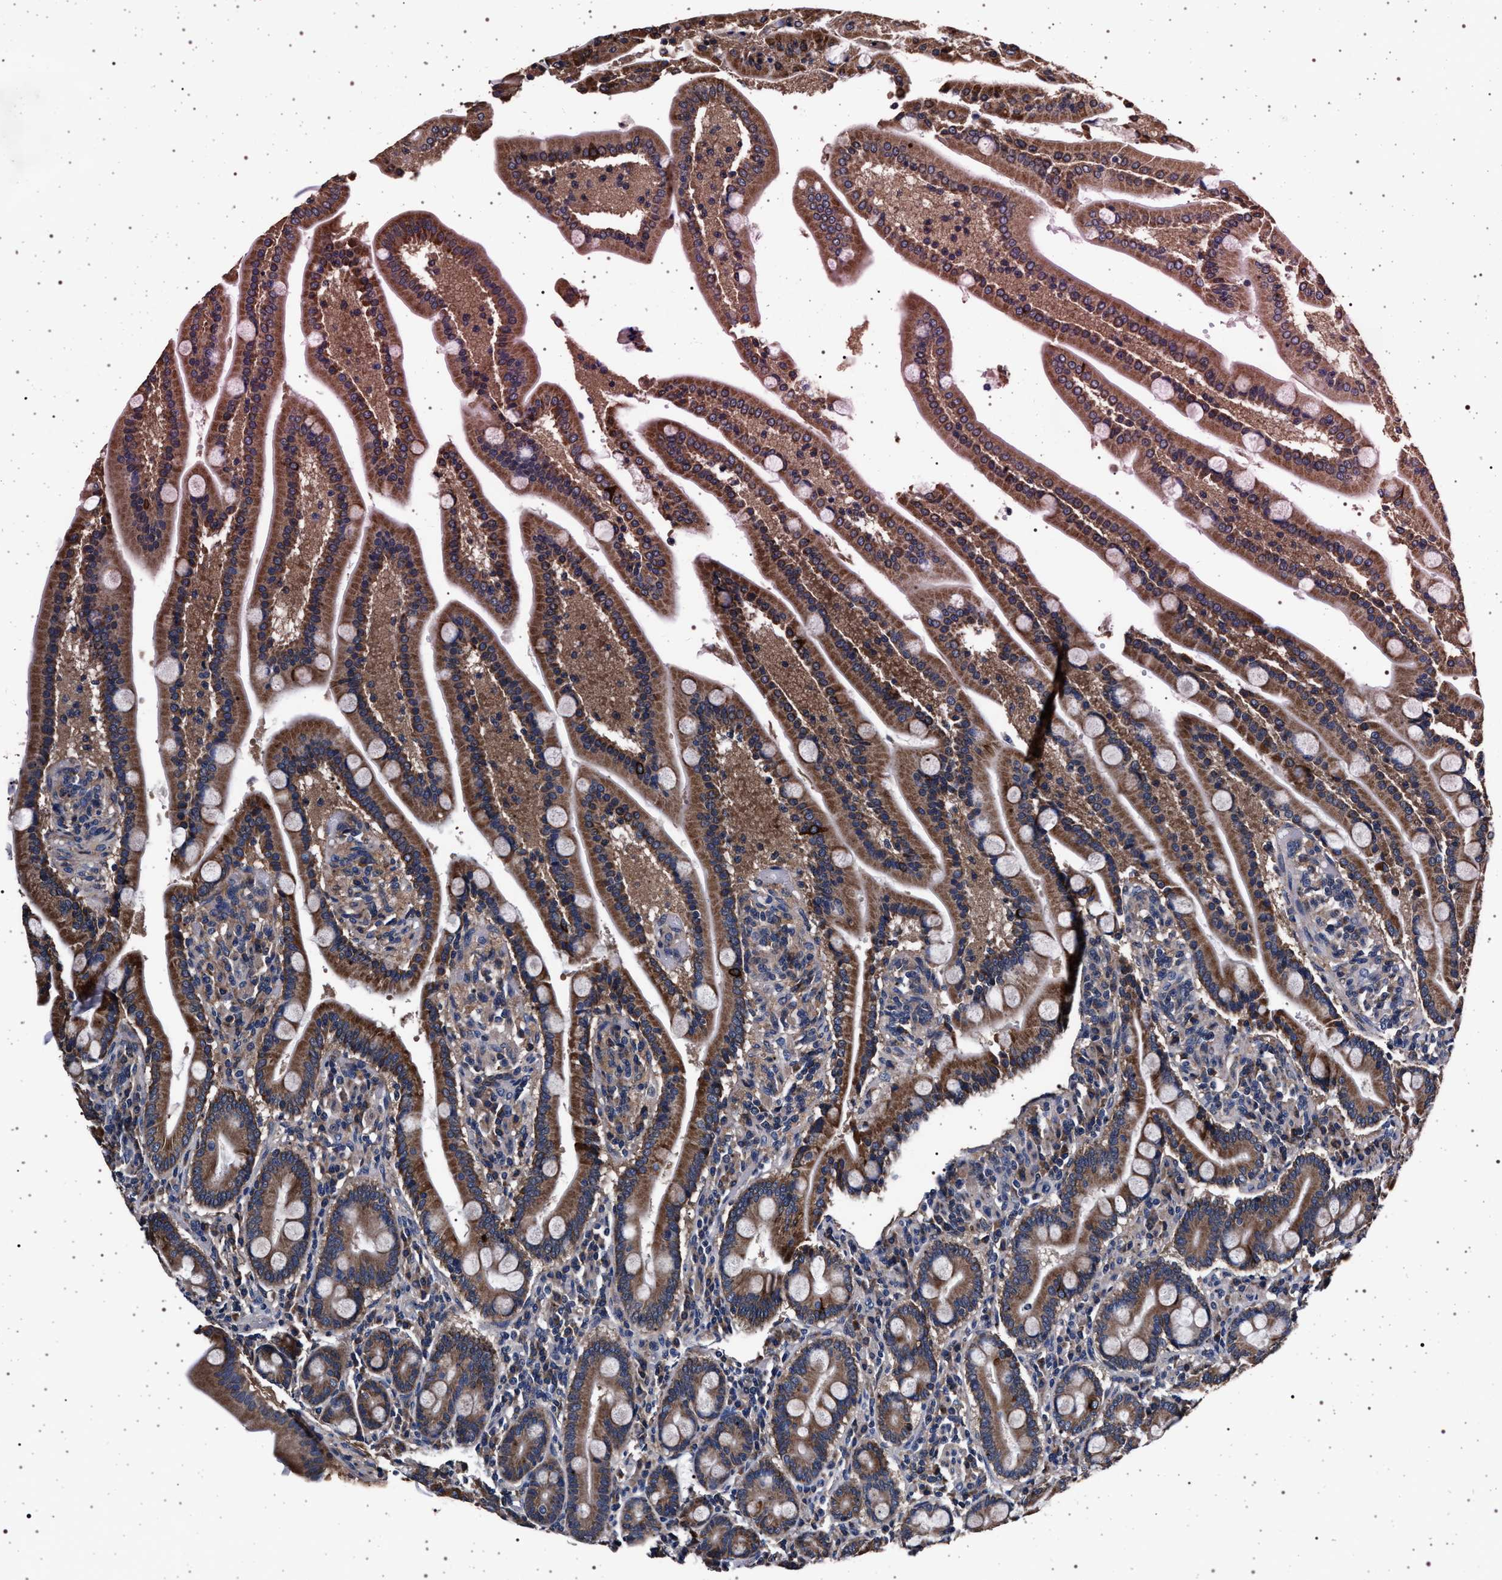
{"staining": {"intensity": "moderate", "quantity": ">75%", "location": "cytoplasmic/membranous"}, "tissue": "duodenum", "cell_type": "Glandular cells", "image_type": "normal", "snomed": [{"axis": "morphology", "description": "Normal tissue, NOS"}, {"axis": "topography", "description": "Duodenum"}], "caption": "Immunohistochemical staining of normal human duodenum exhibits medium levels of moderate cytoplasmic/membranous expression in about >75% of glandular cells. (IHC, brightfield microscopy, high magnification).", "gene": "MAP3K2", "patient": {"sex": "male", "age": 54}}